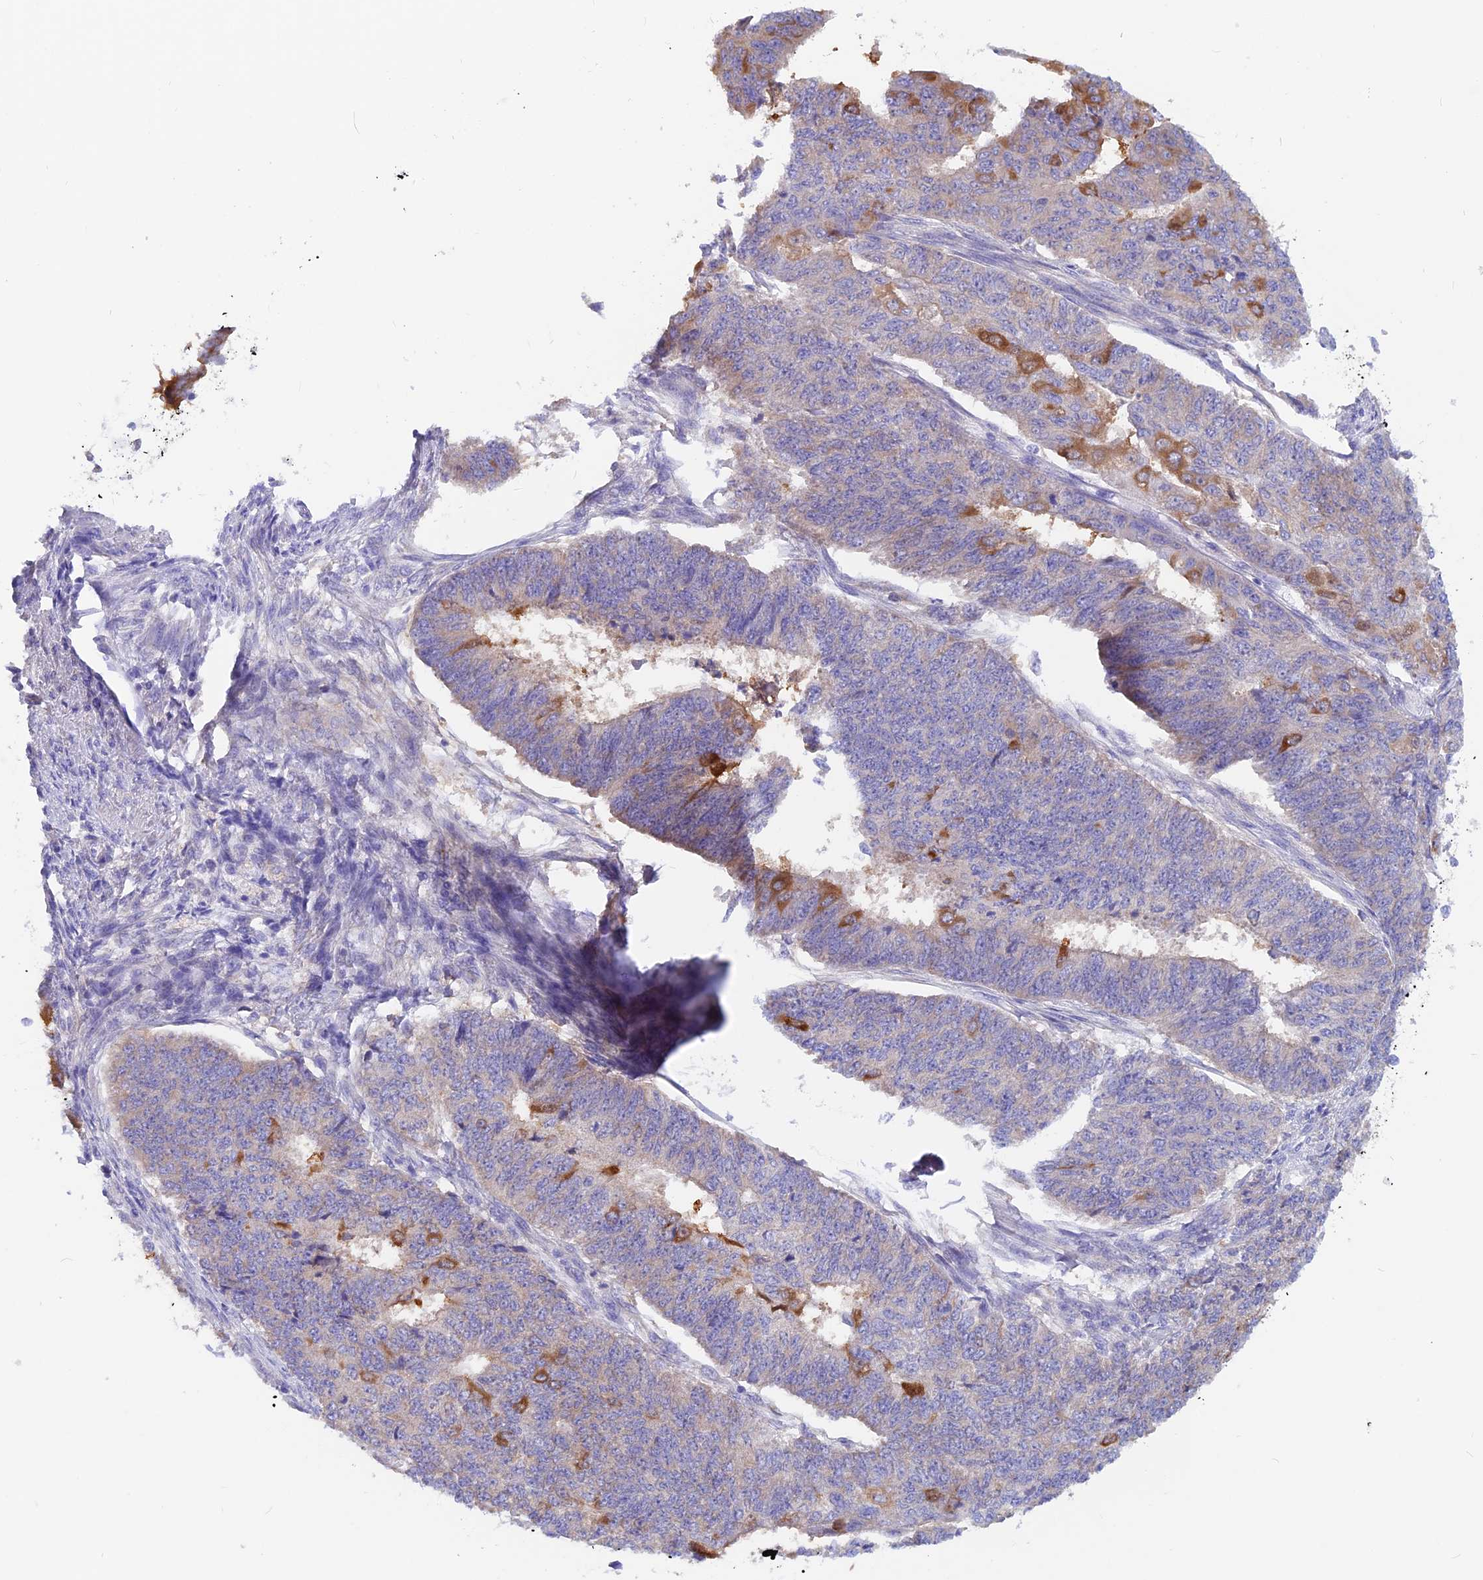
{"staining": {"intensity": "moderate", "quantity": "<25%", "location": "cytoplasmic/membranous"}, "tissue": "endometrial cancer", "cell_type": "Tumor cells", "image_type": "cancer", "snomed": [{"axis": "morphology", "description": "Adenocarcinoma, NOS"}, {"axis": "topography", "description": "Endometrium"}], "caption": "This is an image of immunohistochemistry staining of endometrial adenocarcinoma, which shows moderate expression in the cytoplasmic/membranous of tumor cells.", "gene": "LZTFL1", "patient": {"sex": "female", "age": 32}}